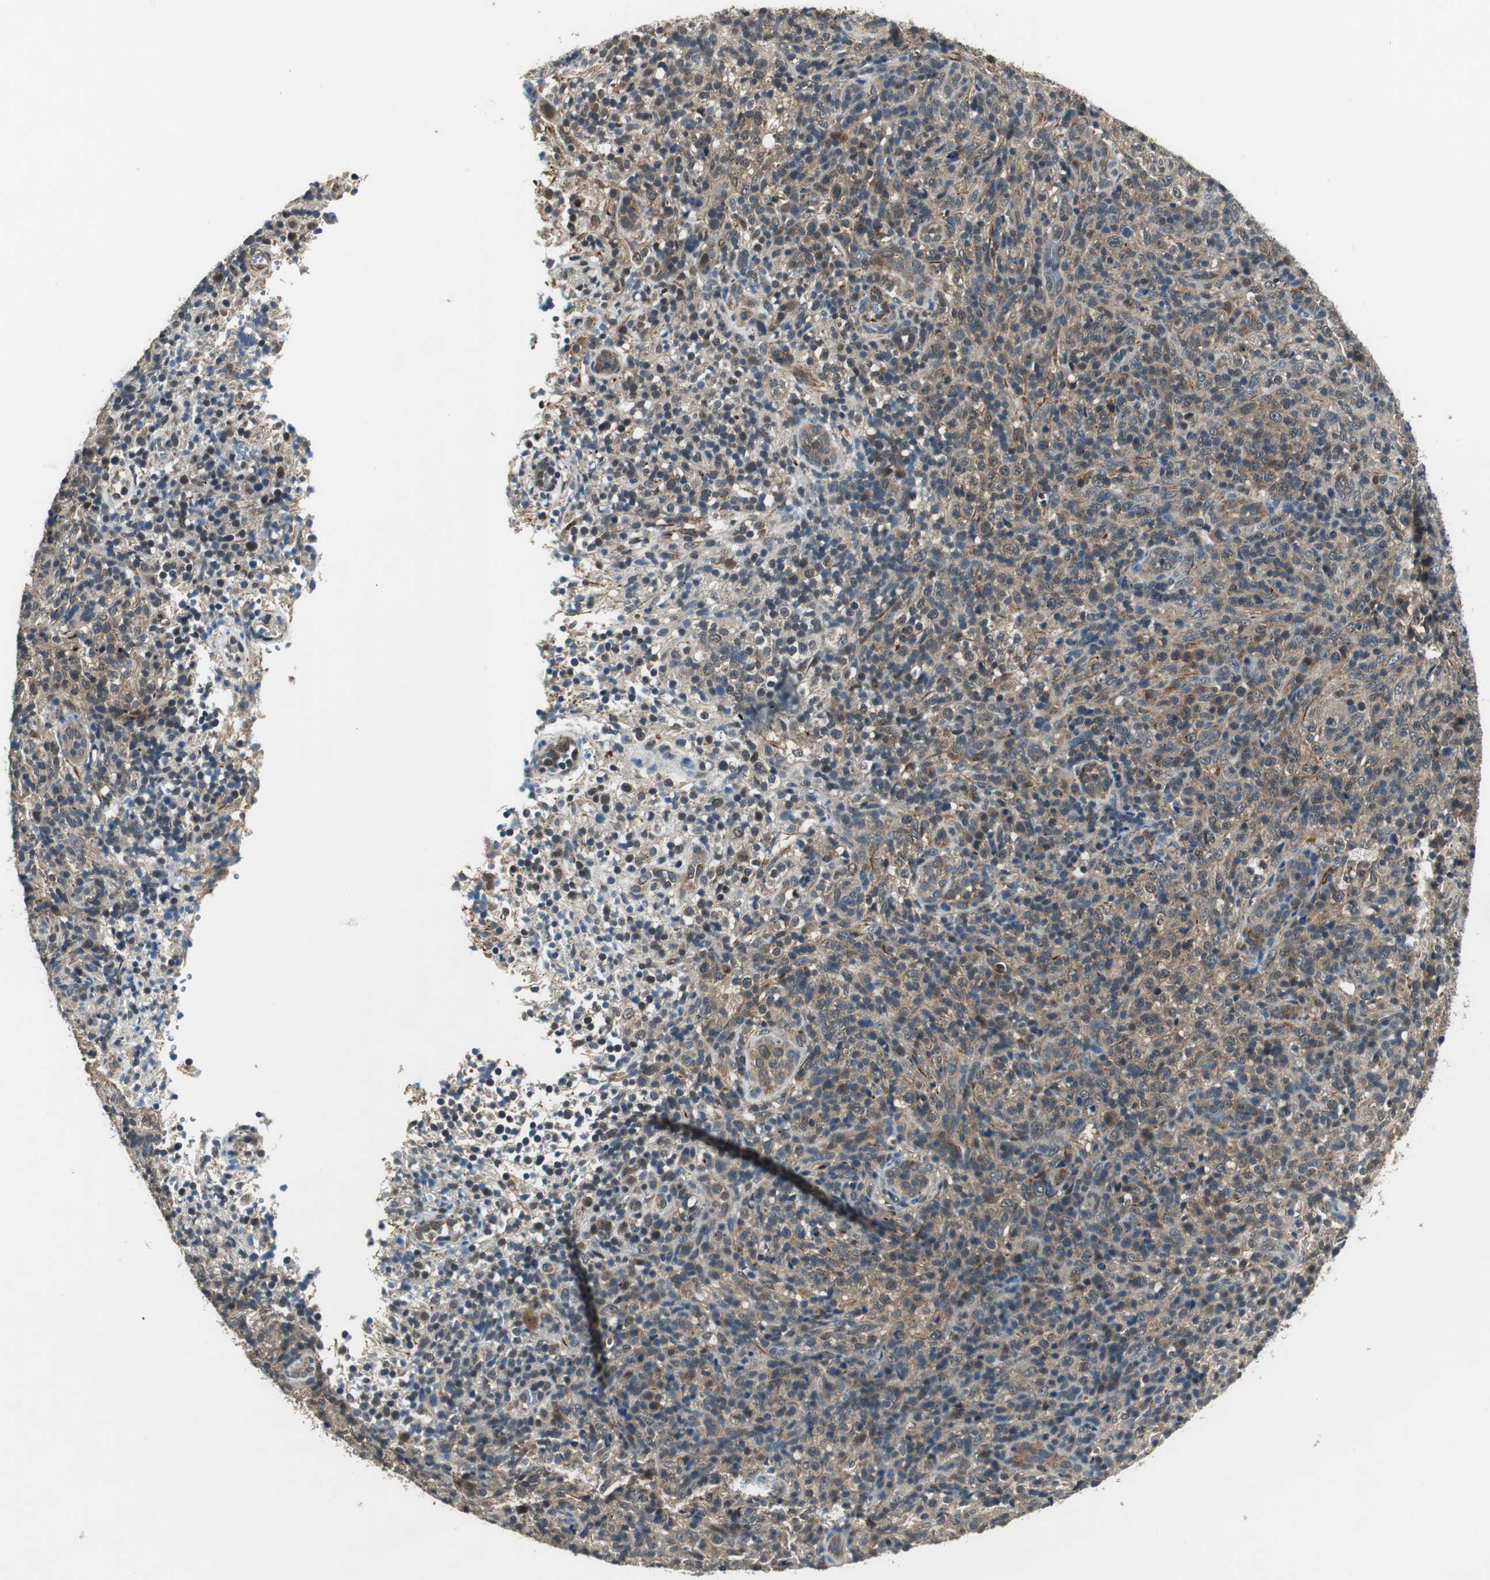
{"staining": {"intensity": "weak", "quantity": ">75%", "location": "cytoplasmic/membranous"}, "tissue": "lymphoma", "cell_type": "Tumor cells", "image_type": "cancer", "snomed": [{"axis": "morphology", "description": "Malignant lymphoma, non-Hodgkin's type, High grade"}, {"axis": "topography", "description": "Lymph node"}], "caption": "IHC of high-grade malignant lymphoma, non-Hodgkin's type reveals low levels of weak cytoplasmic/membranous staining in approximately >75% of tumor cells.", "gene": "PSMB4", "patient": {"sex": "female", "age": 76}}